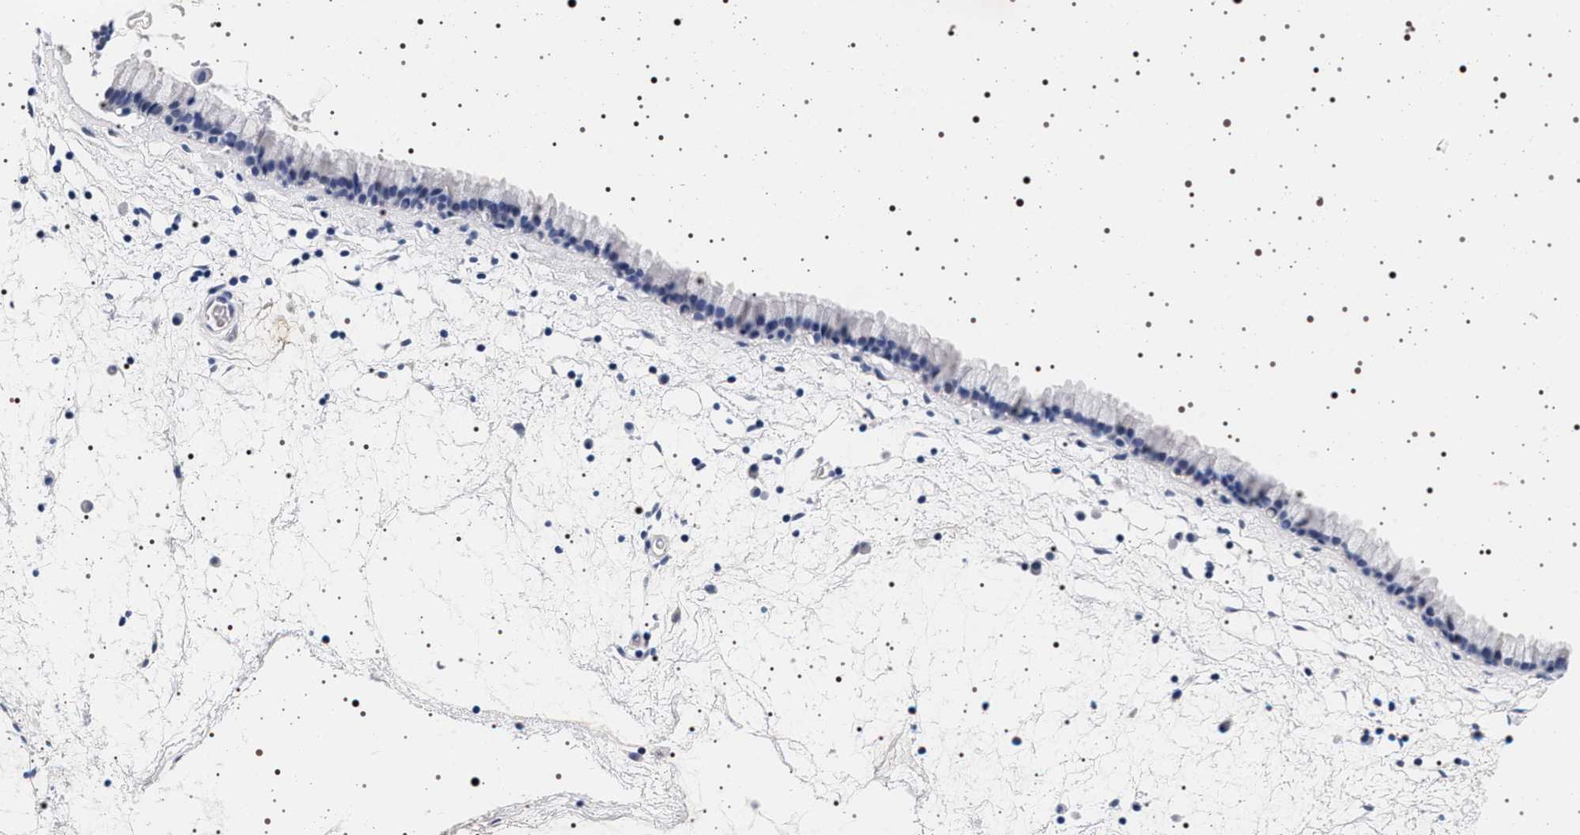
{"staining": {"intensity": "negative", "quantity": "none", "location": "none"}, "tissue": "nasopharynx", "cell_type": "Respiratory epithelial cells", "image_type": "normal", "snomed": [{"axis": "morphology", "description": "Normal tissue, NOS"}, {"axis": "morphology", "description": "Inflammation, NOS"}, {"axis": "topography", "description": "Nasopharynx"}], "caption": "An immunohistochemistry (IHC) photomicrograph of benign nasopharynx is shown. There is no staining in respiratory epithelial cells of nasopharynx. (Brightfield microscopy of DAB immunohistochemistry at high magnification).", "gene": "MAPK10", "patient": {"sex": "male", "age": 48}}